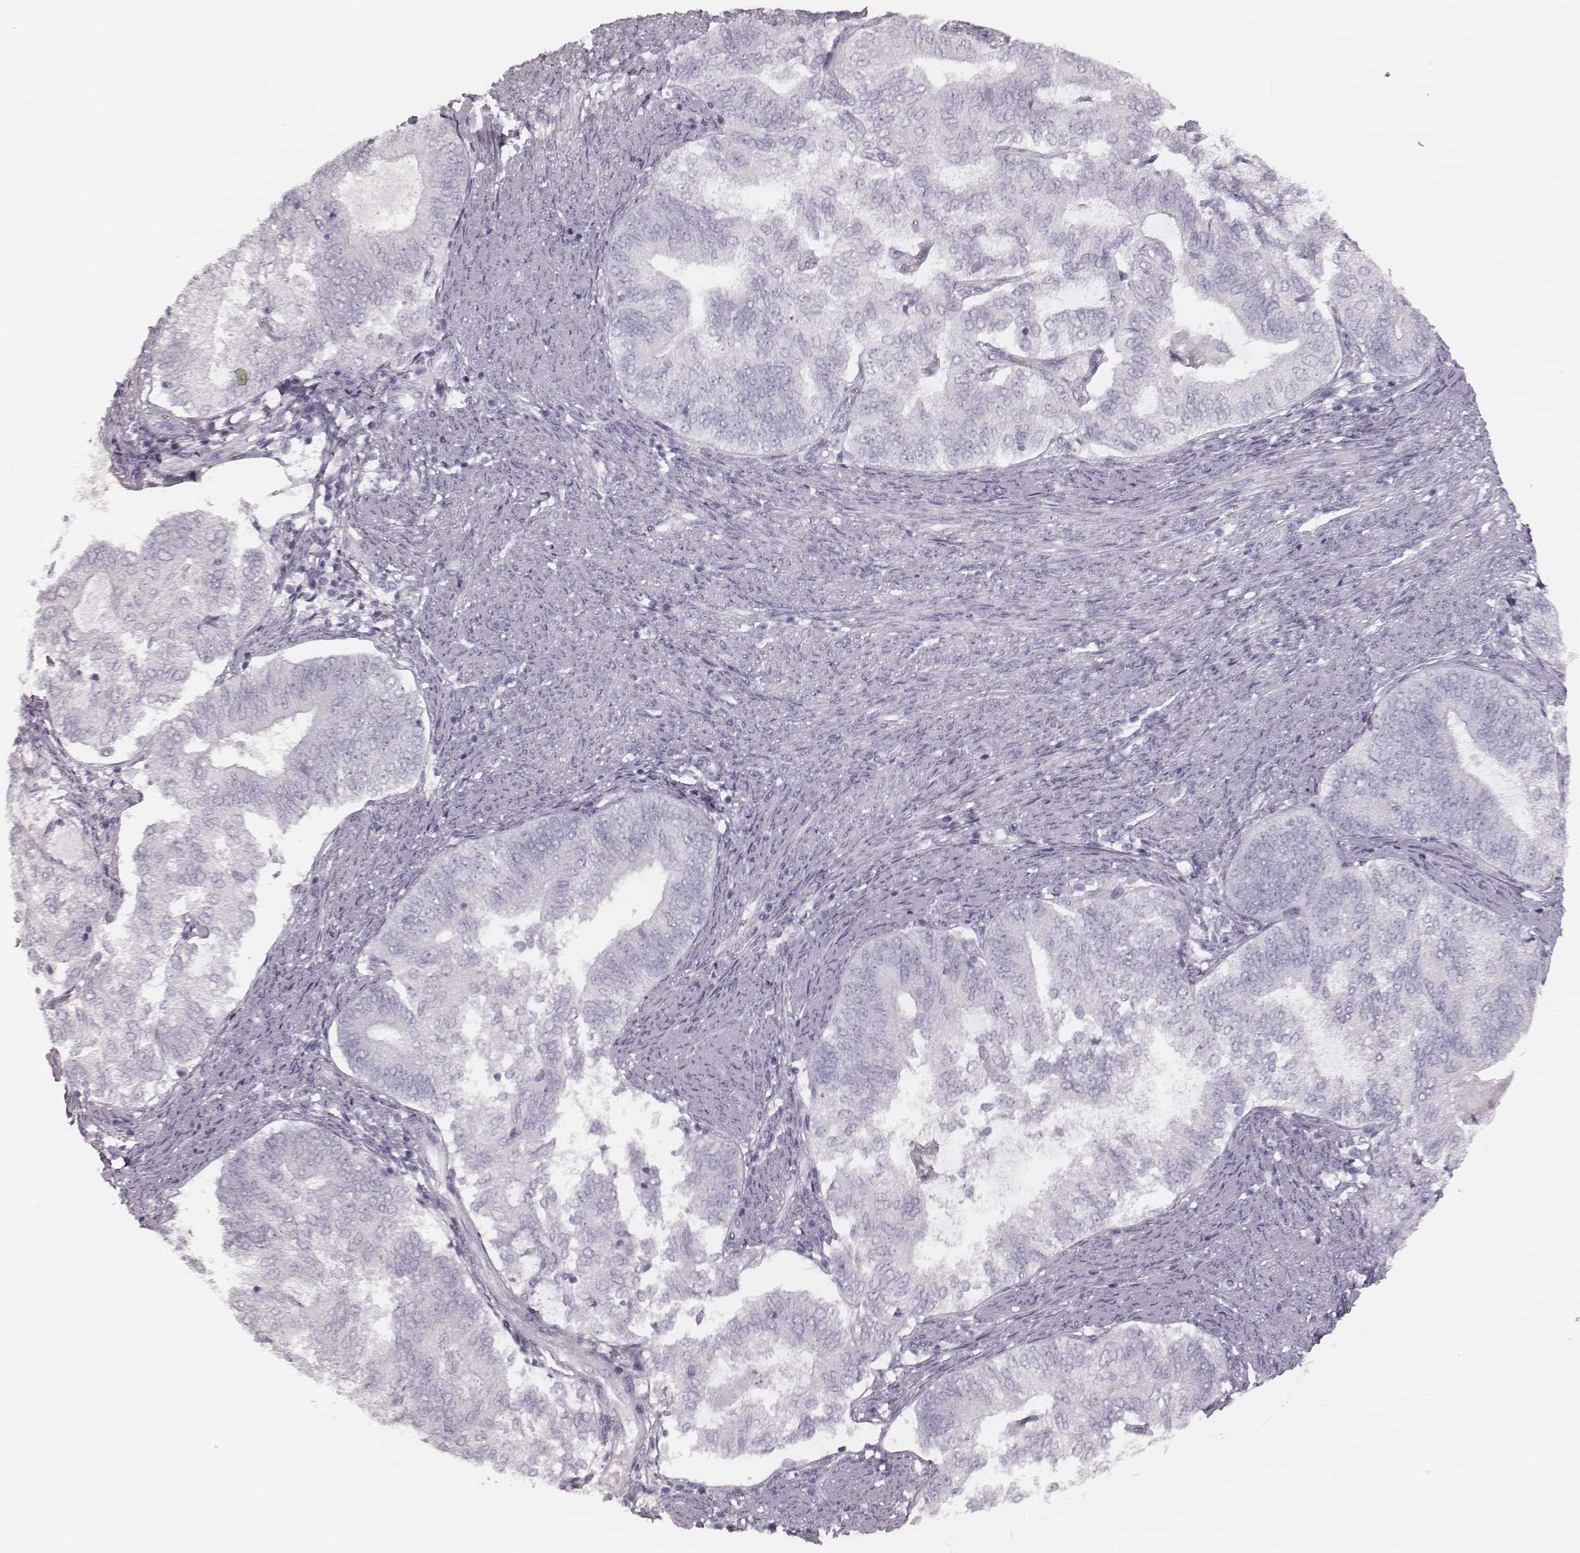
{"staining": {"intensity": "negative", "quantity": "none", "location": "none"}, "tissue": "endometrial cancer", "cell_type": "Tumor cells", "image_type": "cancer", "snomed": [{"axis": "morphology", "description": "Adenocarcinoma, NOS"}, {"axis": "topography", "description": "Endometrium"}], "caption": "Immunohistochemical staining of endometrial cancer shows no significant staining in tumor cells.", "gene": "MSX1", "patient": {"sex": "female", "age": 65}}